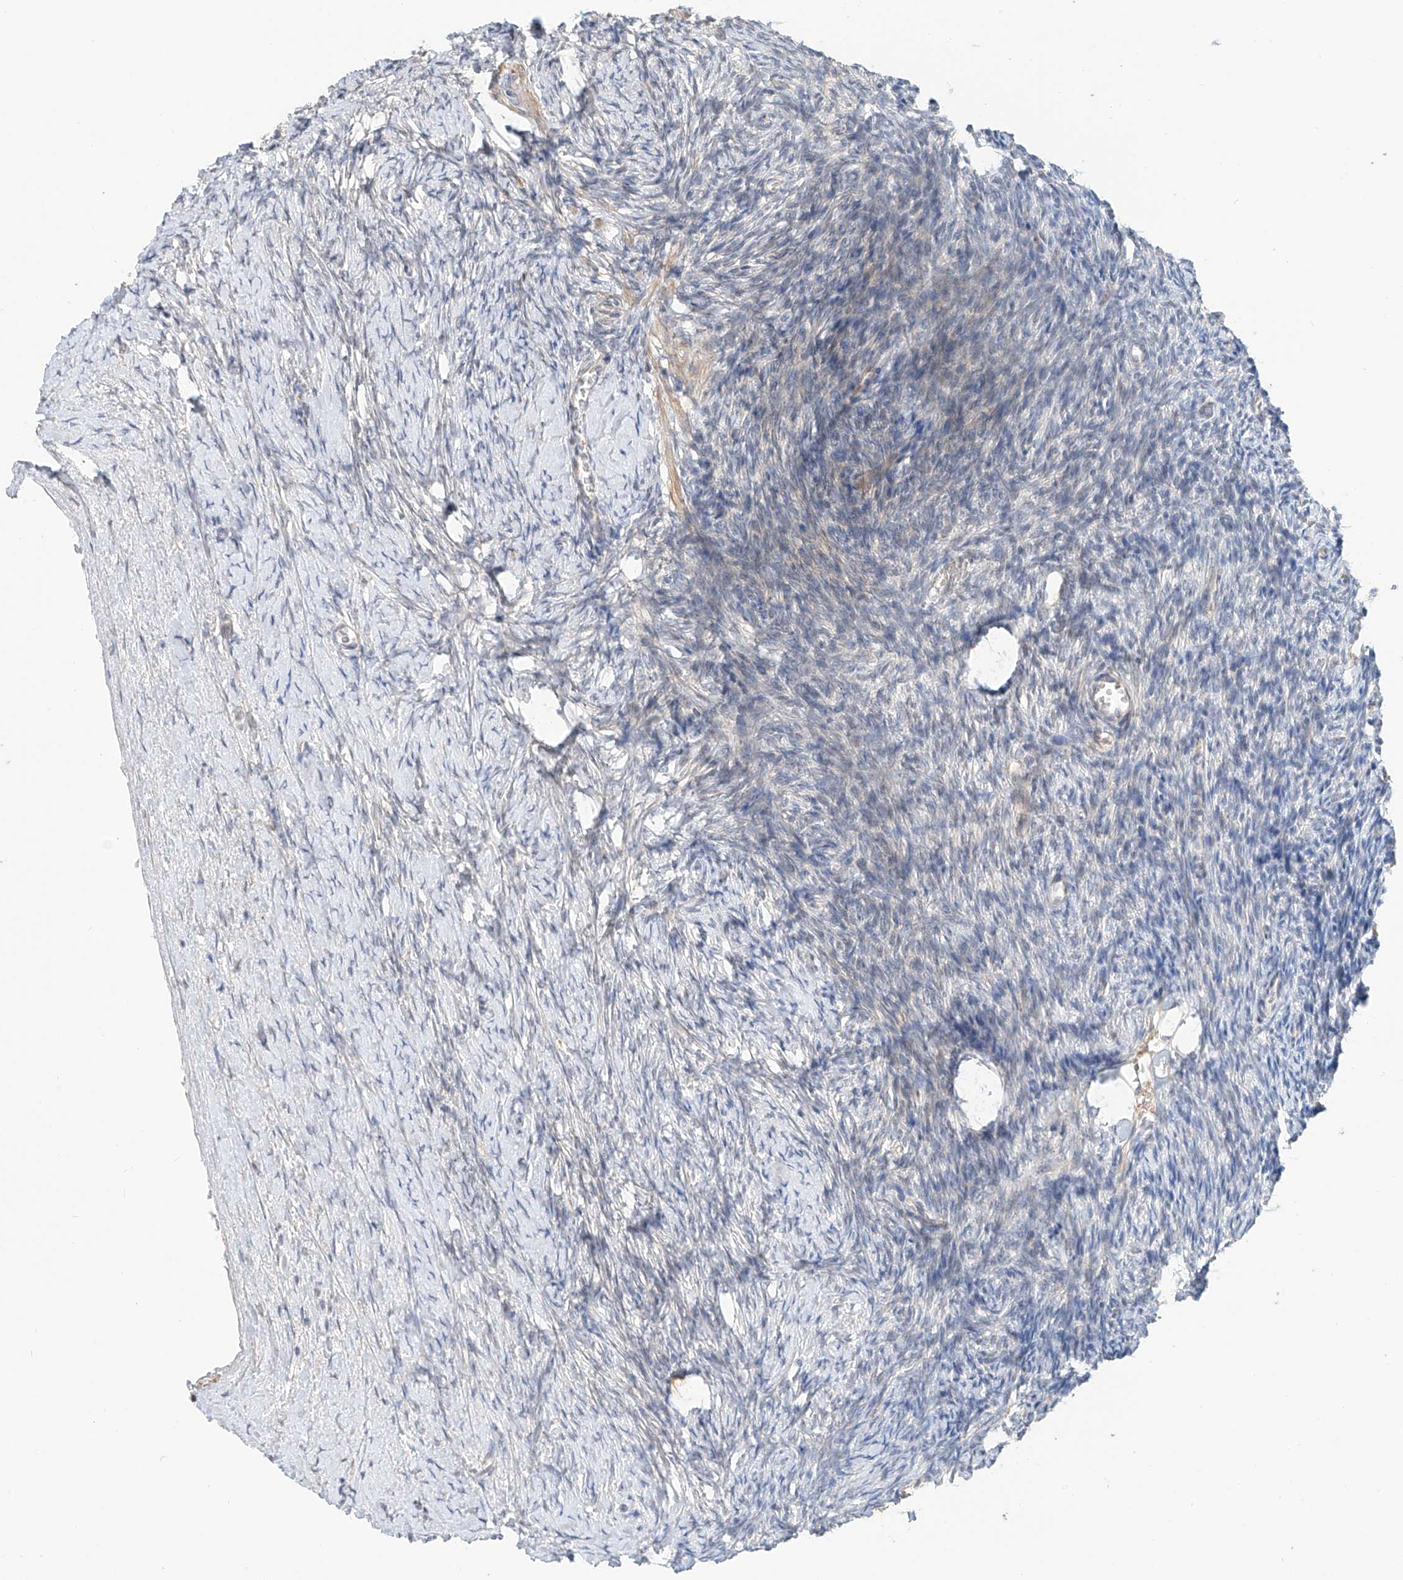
{"staining": {"intensity": "weak", "quantity": ">75%", "location": "cytoplasmic/membranous"}, "tissue": "ovary", "cell_type": "Follicle cells", "image_type": "normal", "snomed": [{"axis": "morphology", "description": "Normal tissue, NOS"}, {"axis": "morphology", "description": "Developmental malformation"}, {"axis": "topography", "description": "Ovary"}], "caption": "Immunohistochemistry (DAB) staining of unremarkable human ovary reveals weak cytoplasmic/membranous protein positivity in approximately >75% of follicle cells. The staining was performed using DAB, with brown indicating positive protein expression. Nuclei are stained blue with hematoxylin.", "gene": "CEP162", "patient": {"sex": "female", "age": 39}}